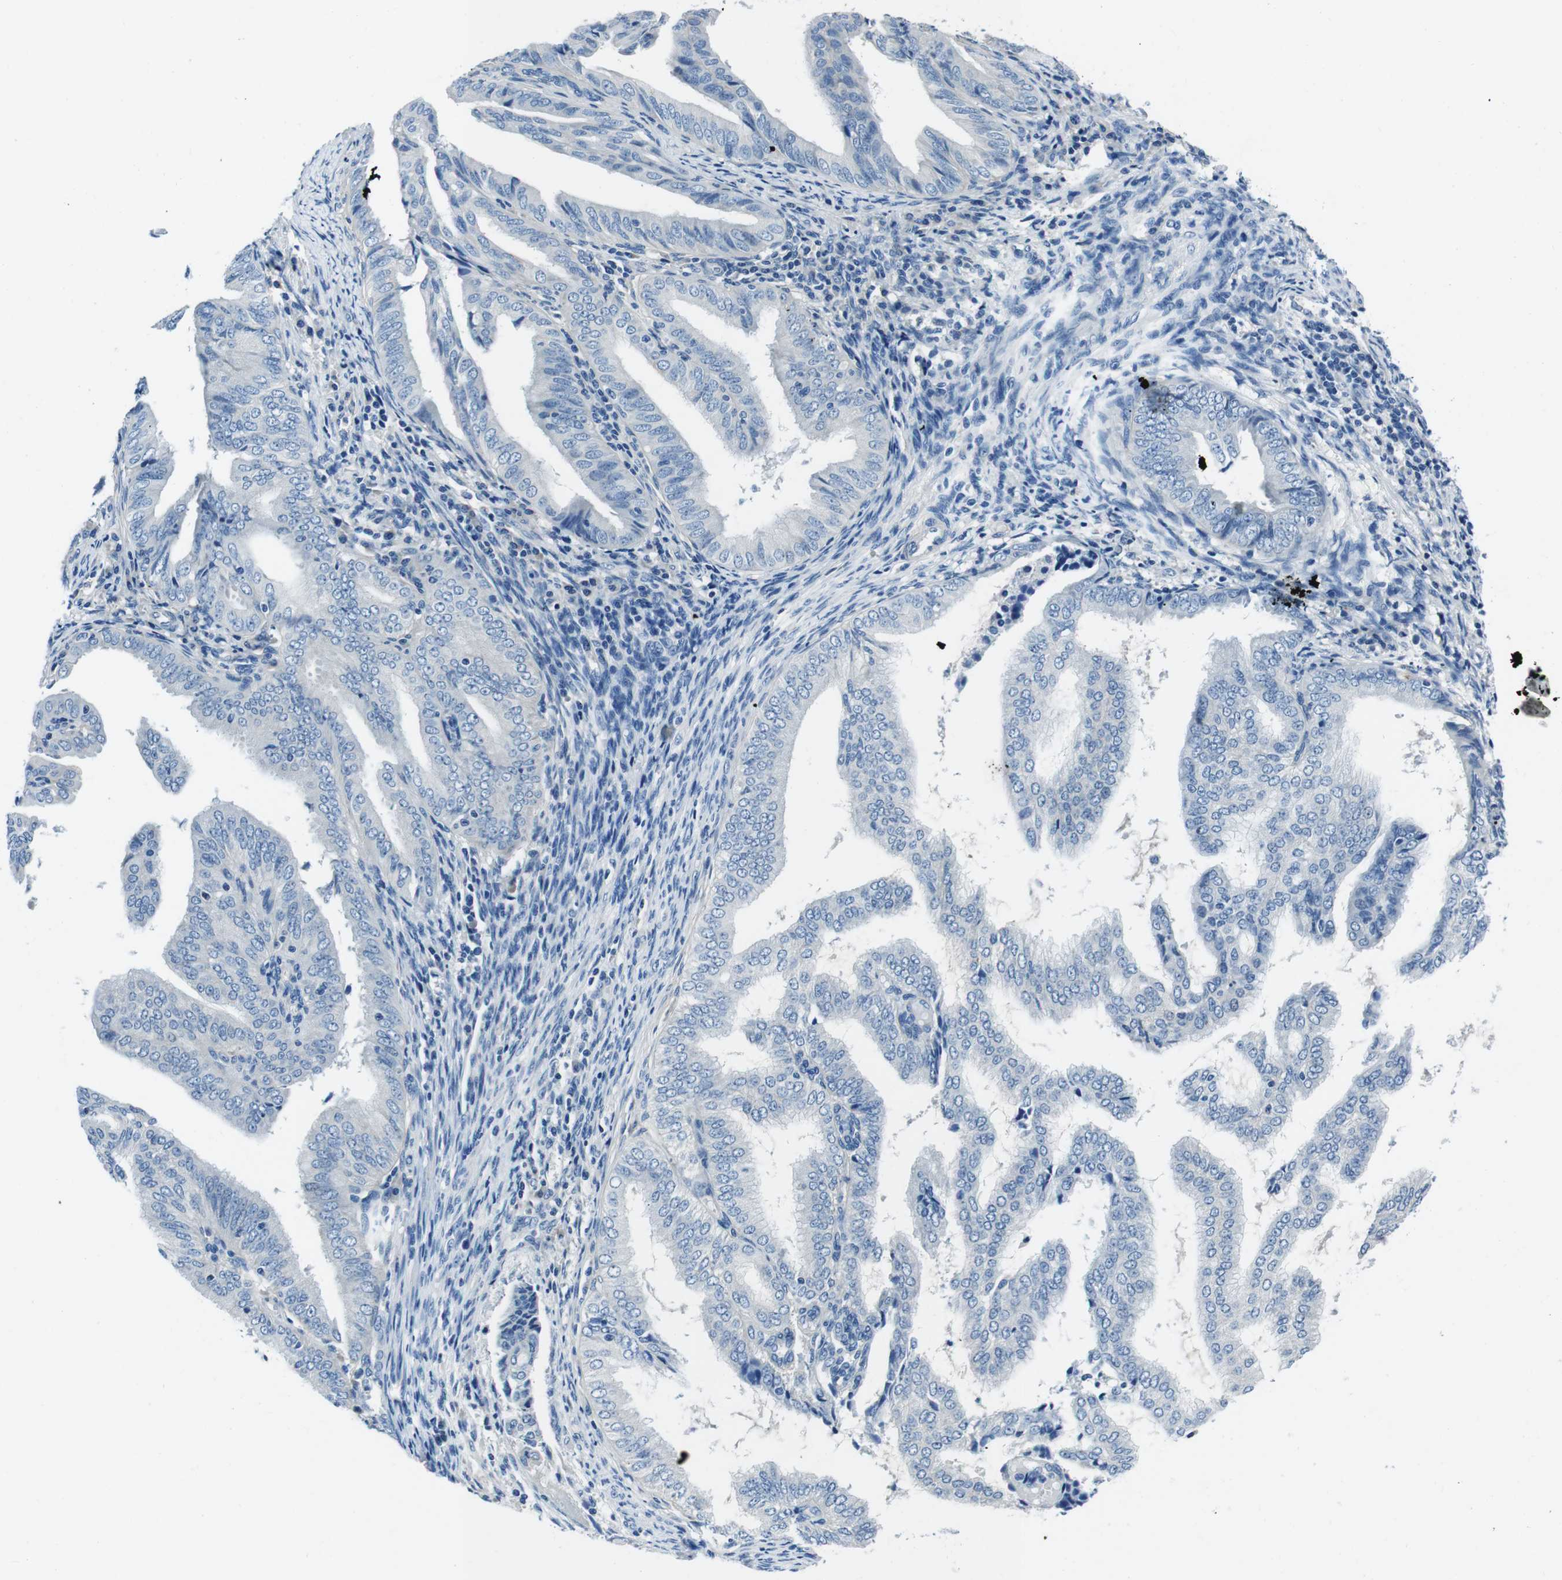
{"staining": {"intensity": "negative", "quantity": "none", "location": "none"}, "tissue": "endometrial cancer", "cell_type": "Tumor cells", "image_type": "cancer", "snomed": [{"axis": "morphology", "description": "Adenocarcinoma, NOS"}, {"axis": "topography", "description": "Endometrium"}], "caption": "This photomicrograph is of endometrial adenocarcinoma stained with IHC to label a protein in brown with the nuclei are counter-stained blue. There is no positivity in tumor cells.", "gene": "CASQ1", "patient": {"sex": "female", "age": 58}}